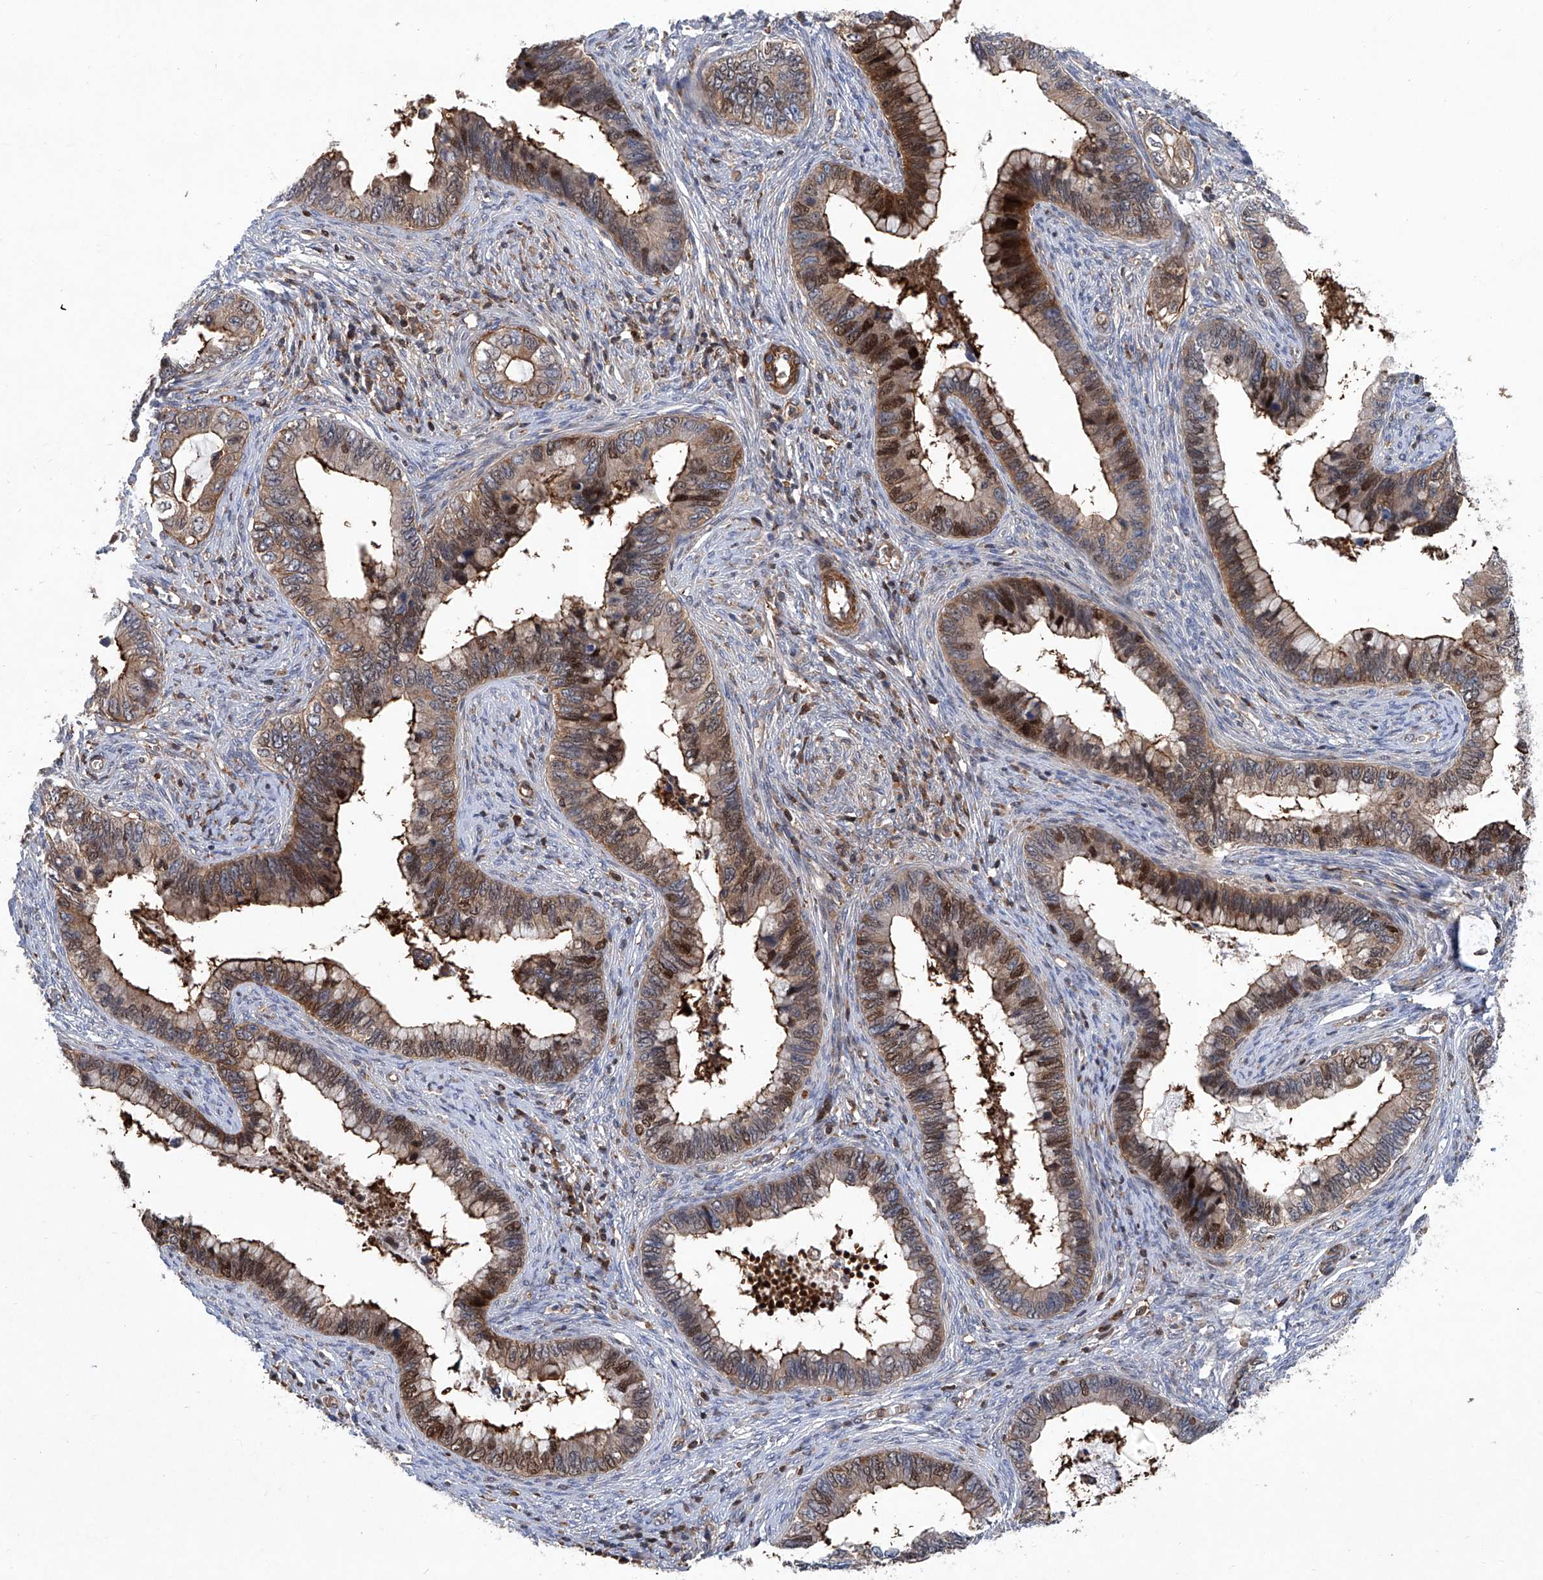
{"staining": {"intensity": "moderate", "quantity": ">75%", "location": "cytoplasmic/membranous,nuclear"}, "tissue": "cervical cancer", "cell_type": "Tumor cells", "image_type": "cancer", "snomed": [{"axis": "morphology", "description": "Adenocarcinoma, NOS"}, {"axis": "topography", "description": "Cervix"}], "caption": "Tumor cells display medium levels of moderate cytoplasmic/membranous and nuclear expression in approximately >75% of cells in human cervical cancer (adenocarcinoma). (DAB IHC, brown staining for protein, blue staining for nuclei).", "gene": "NT5C3A", "patient": {"sex": "female", "age": 44}}